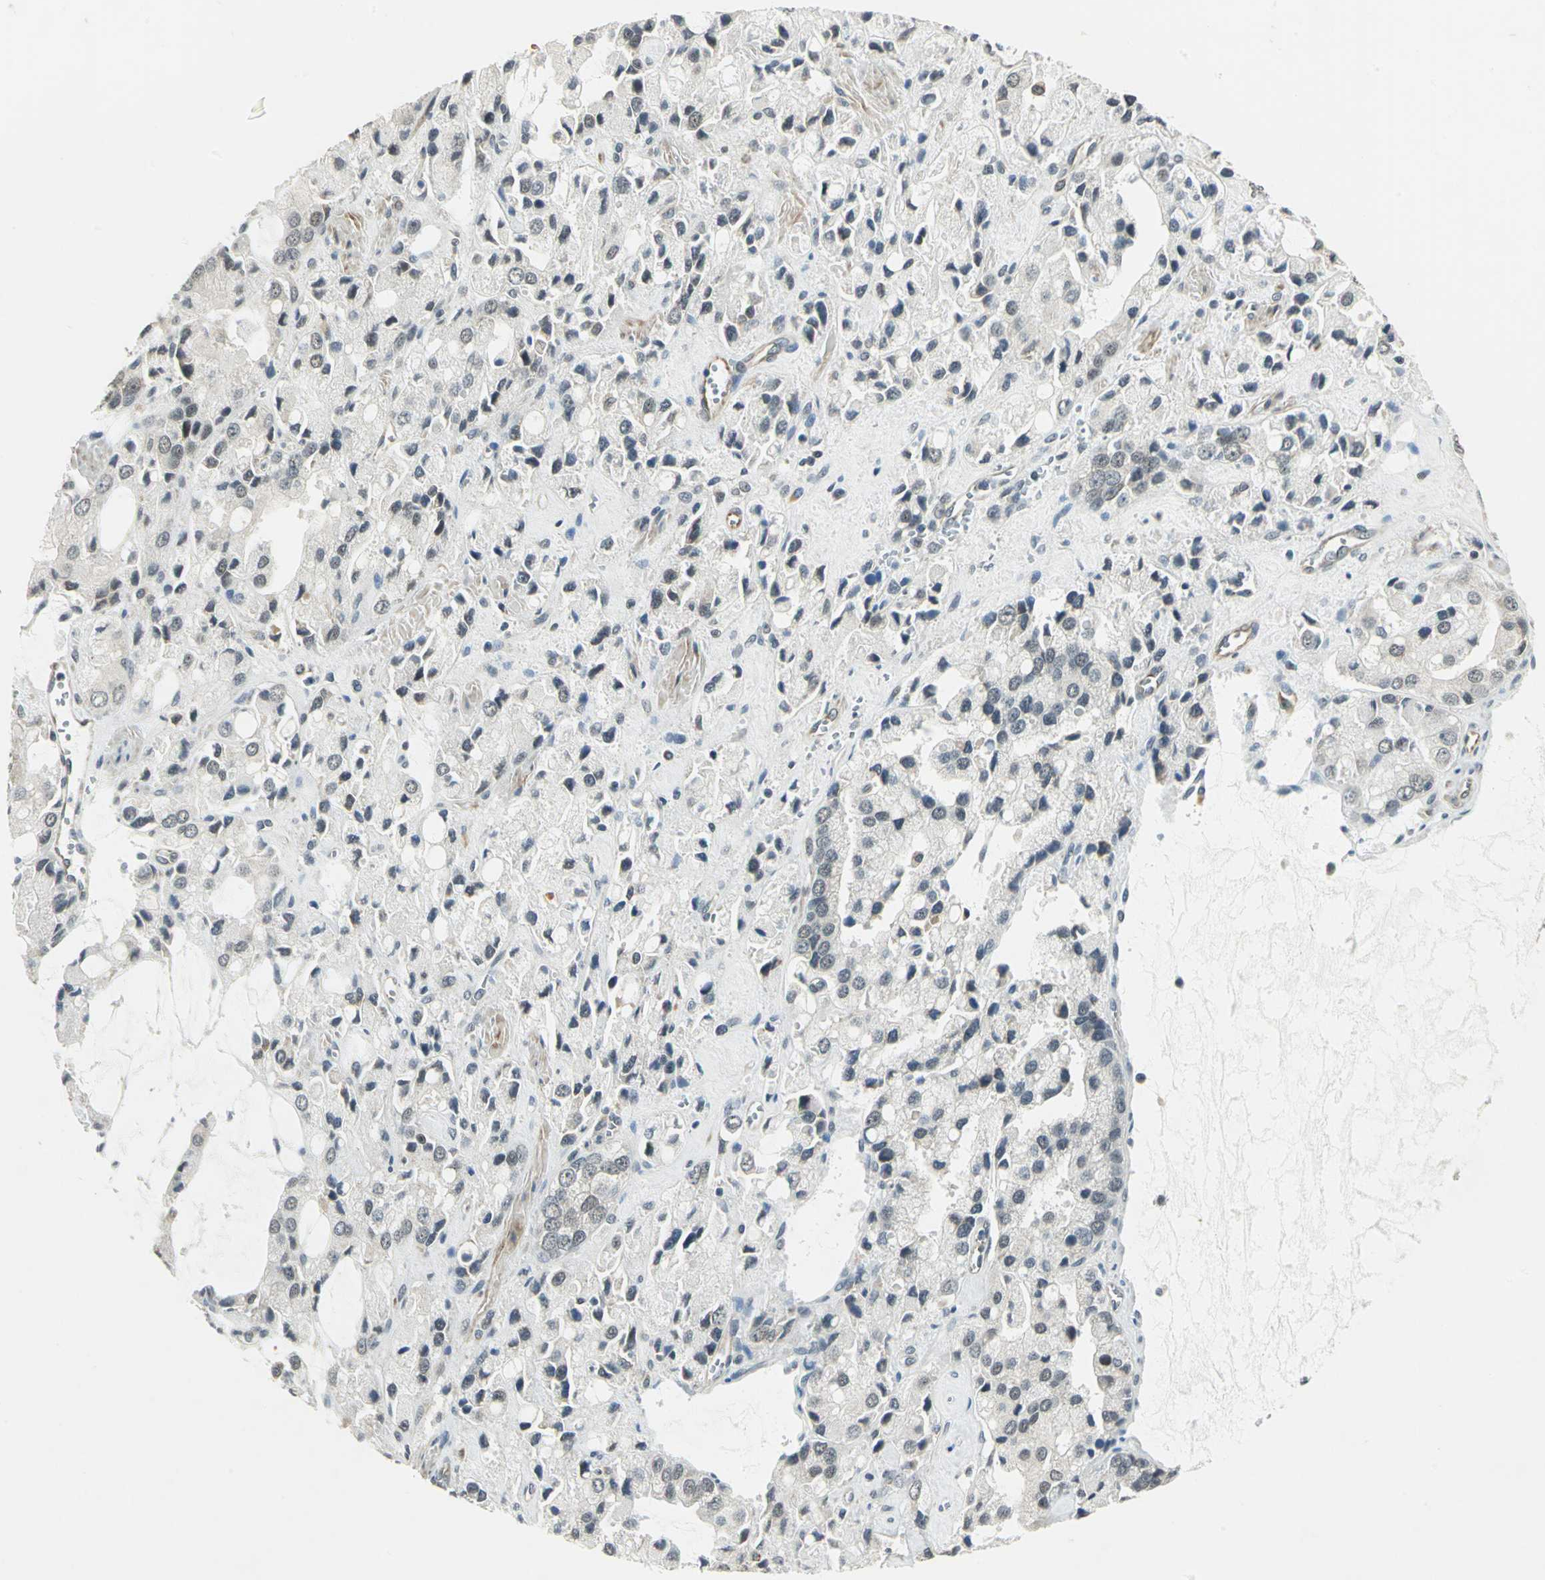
{"staining": {"intensity": "negative", "quantity": "none", "location": "none"}, "tissue": "prostate cancer", "cell_type": "Tumor cells", "image_type": "cancer", "snomed": [{"axis": "morphology", "description": "Adenocarcinoma, High grade"}, {"axis": "topography", "description": "Prostate"}], "caption": "High power microscopy histopathology image of an immunohistochemistry (IHC) image of adenocarcinoma (high-grade) (prostate), revealing no significant positivity in tumor cells.", "gene": "PLAGL2", "patient": {"sex": "male", "age": 67}}